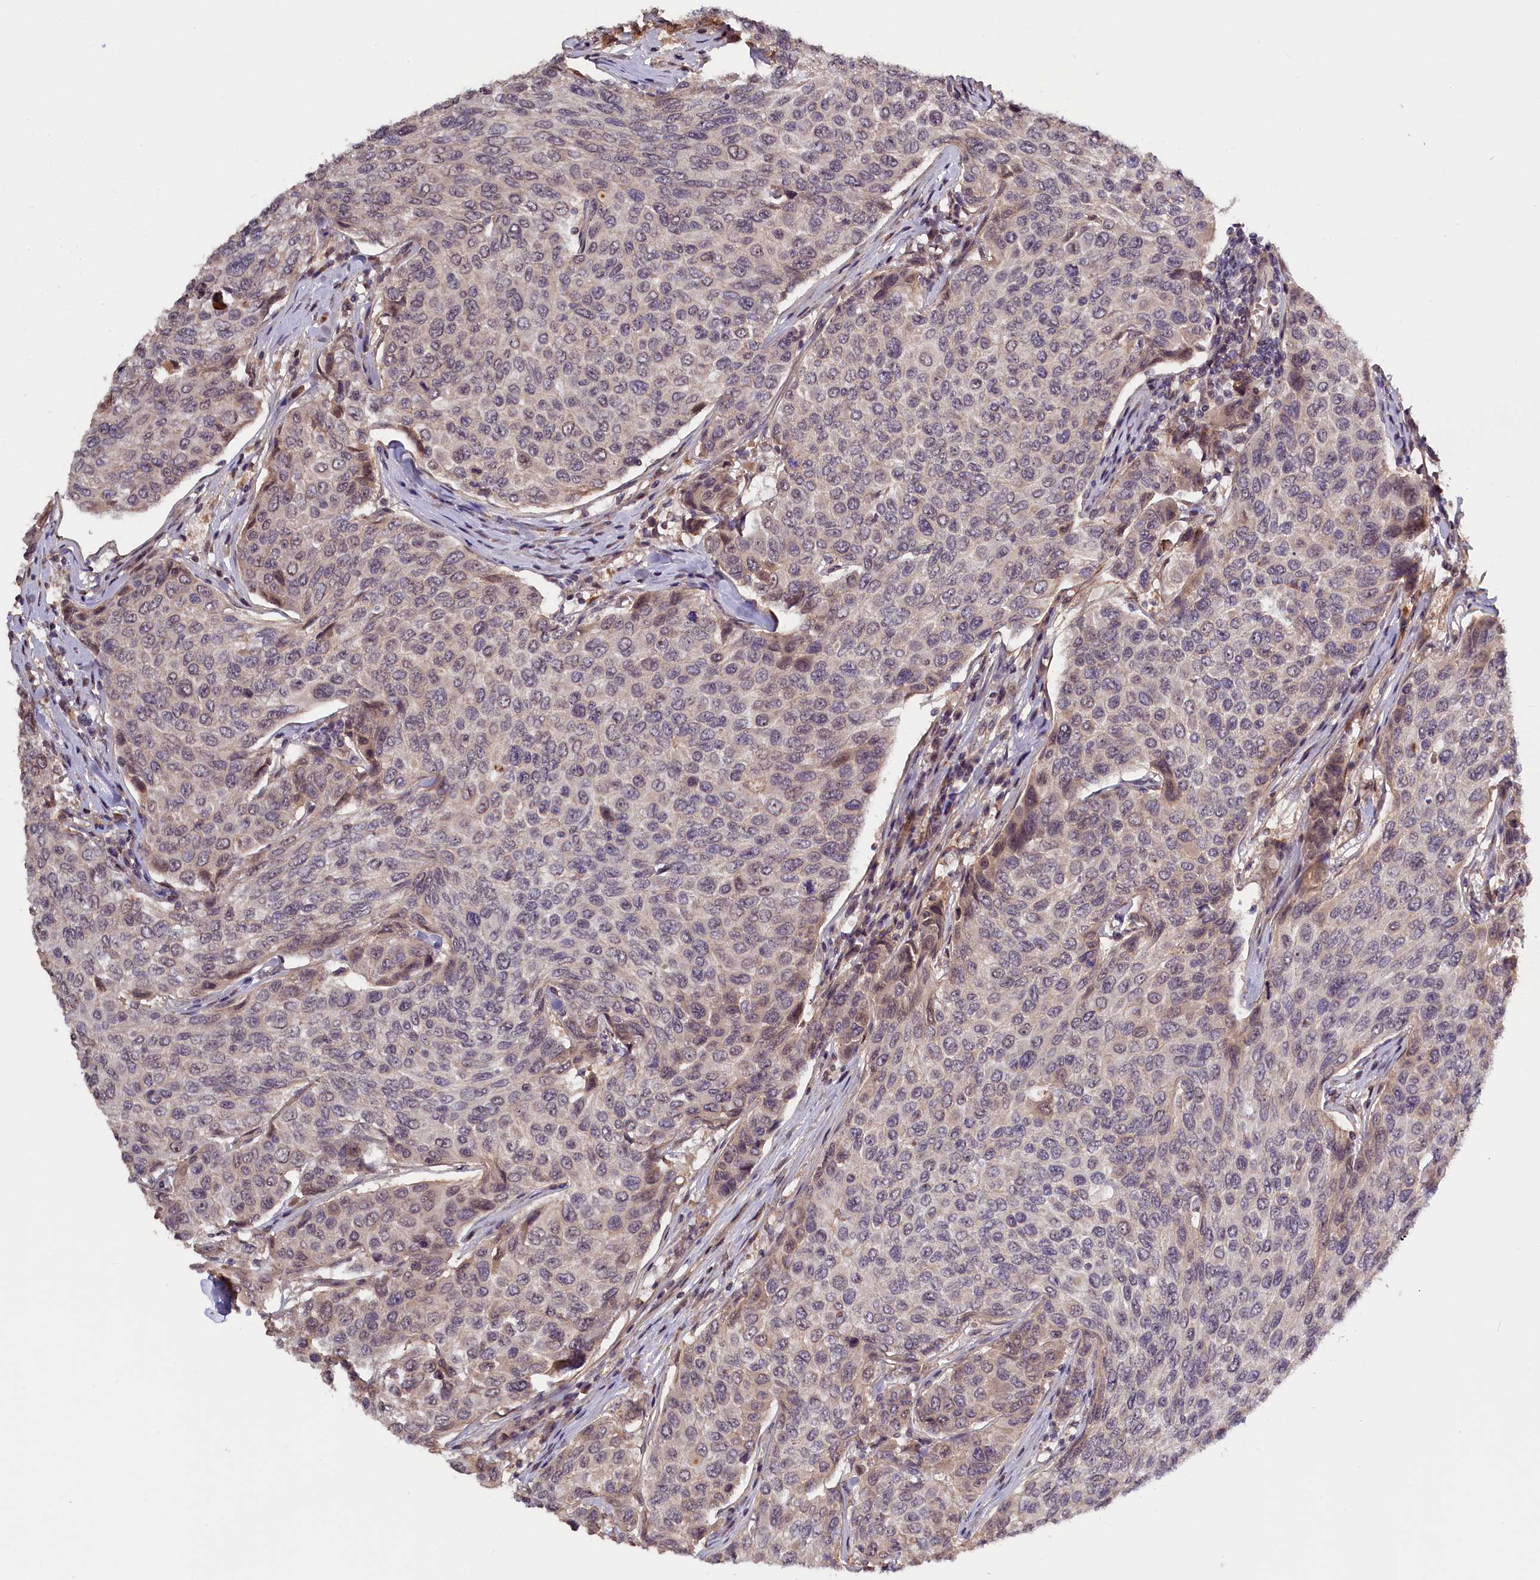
{"staining": {"intensity": "weak", "quantity": "<25%", "location": "cytoplasmic/membranous"}, "tissue": "breast cancer", "cell_type": "Tumor cells", "image_type": "cancer", "snomed": [{"axis": "morphology", "description": "Duct carcinoma"}, {"axis": "topography", "description": "Breast"}], "caption": "IHC micrograph of human breast cancer stained for a protein (brown), which displays no staining in tumor cells.", "gene": "ZNF480", "patient": {"sex": "female", "age": 55}}